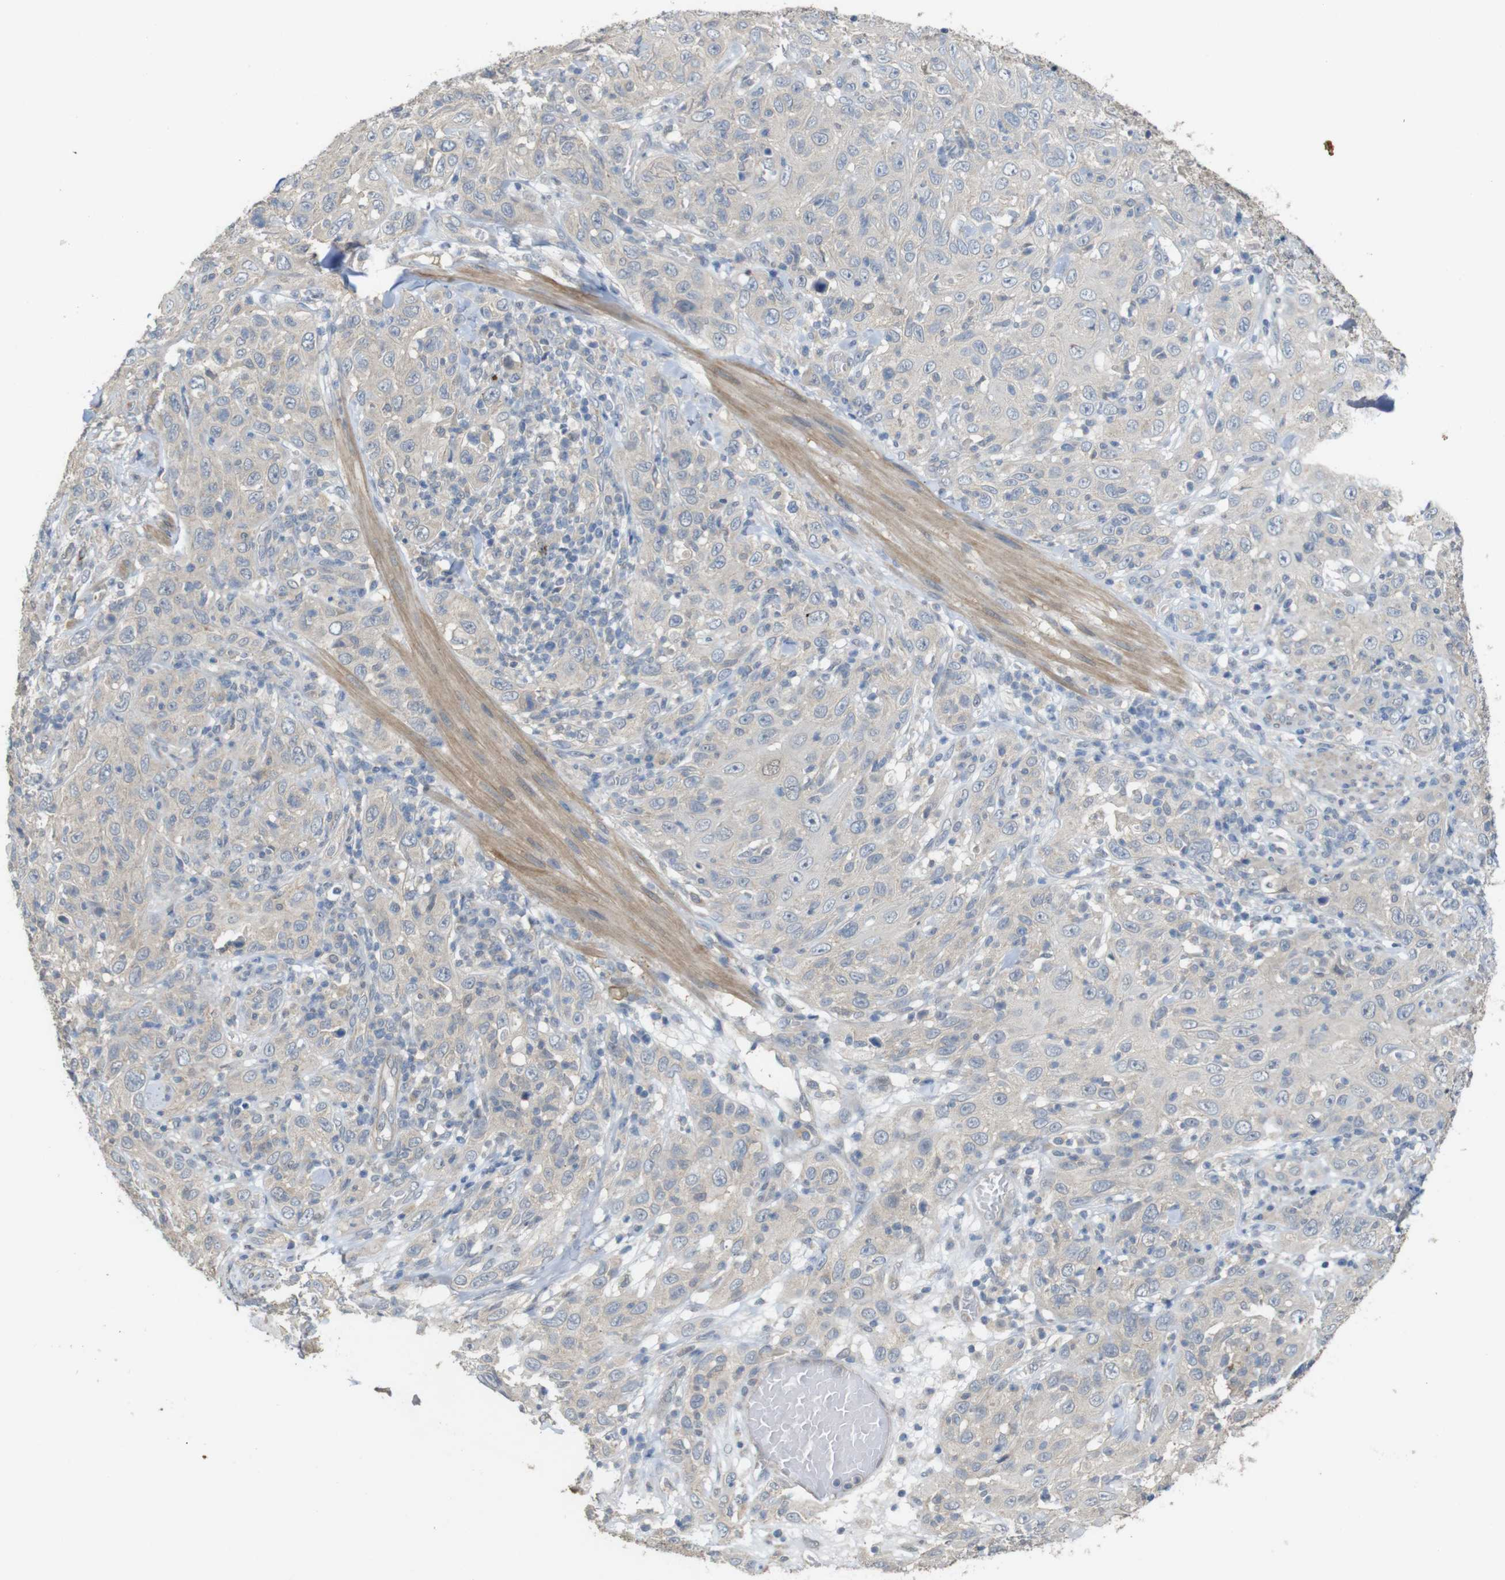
{"staining": {"intensity": "negative", "quantity": "none", "location": "none"}, "tissue": "skin cancer", "cell_type": "Tumor cells", "image_type": "cancer", "snomed": [{"axis": "morphology", "description": "Squamous cell carcinoma, NOS"}, {"axis": "topography", "description": "Skin"}], "caption": "High magnification brightfield microscopy of skin cancer stained with DAB (3,3'-diaminobenzidine) (brown) and counterstained with hematoxylin (blue): tumor cells show no significant expression.", "gene": "CDC34", "patient": {"sex": "female", "age": 88}}